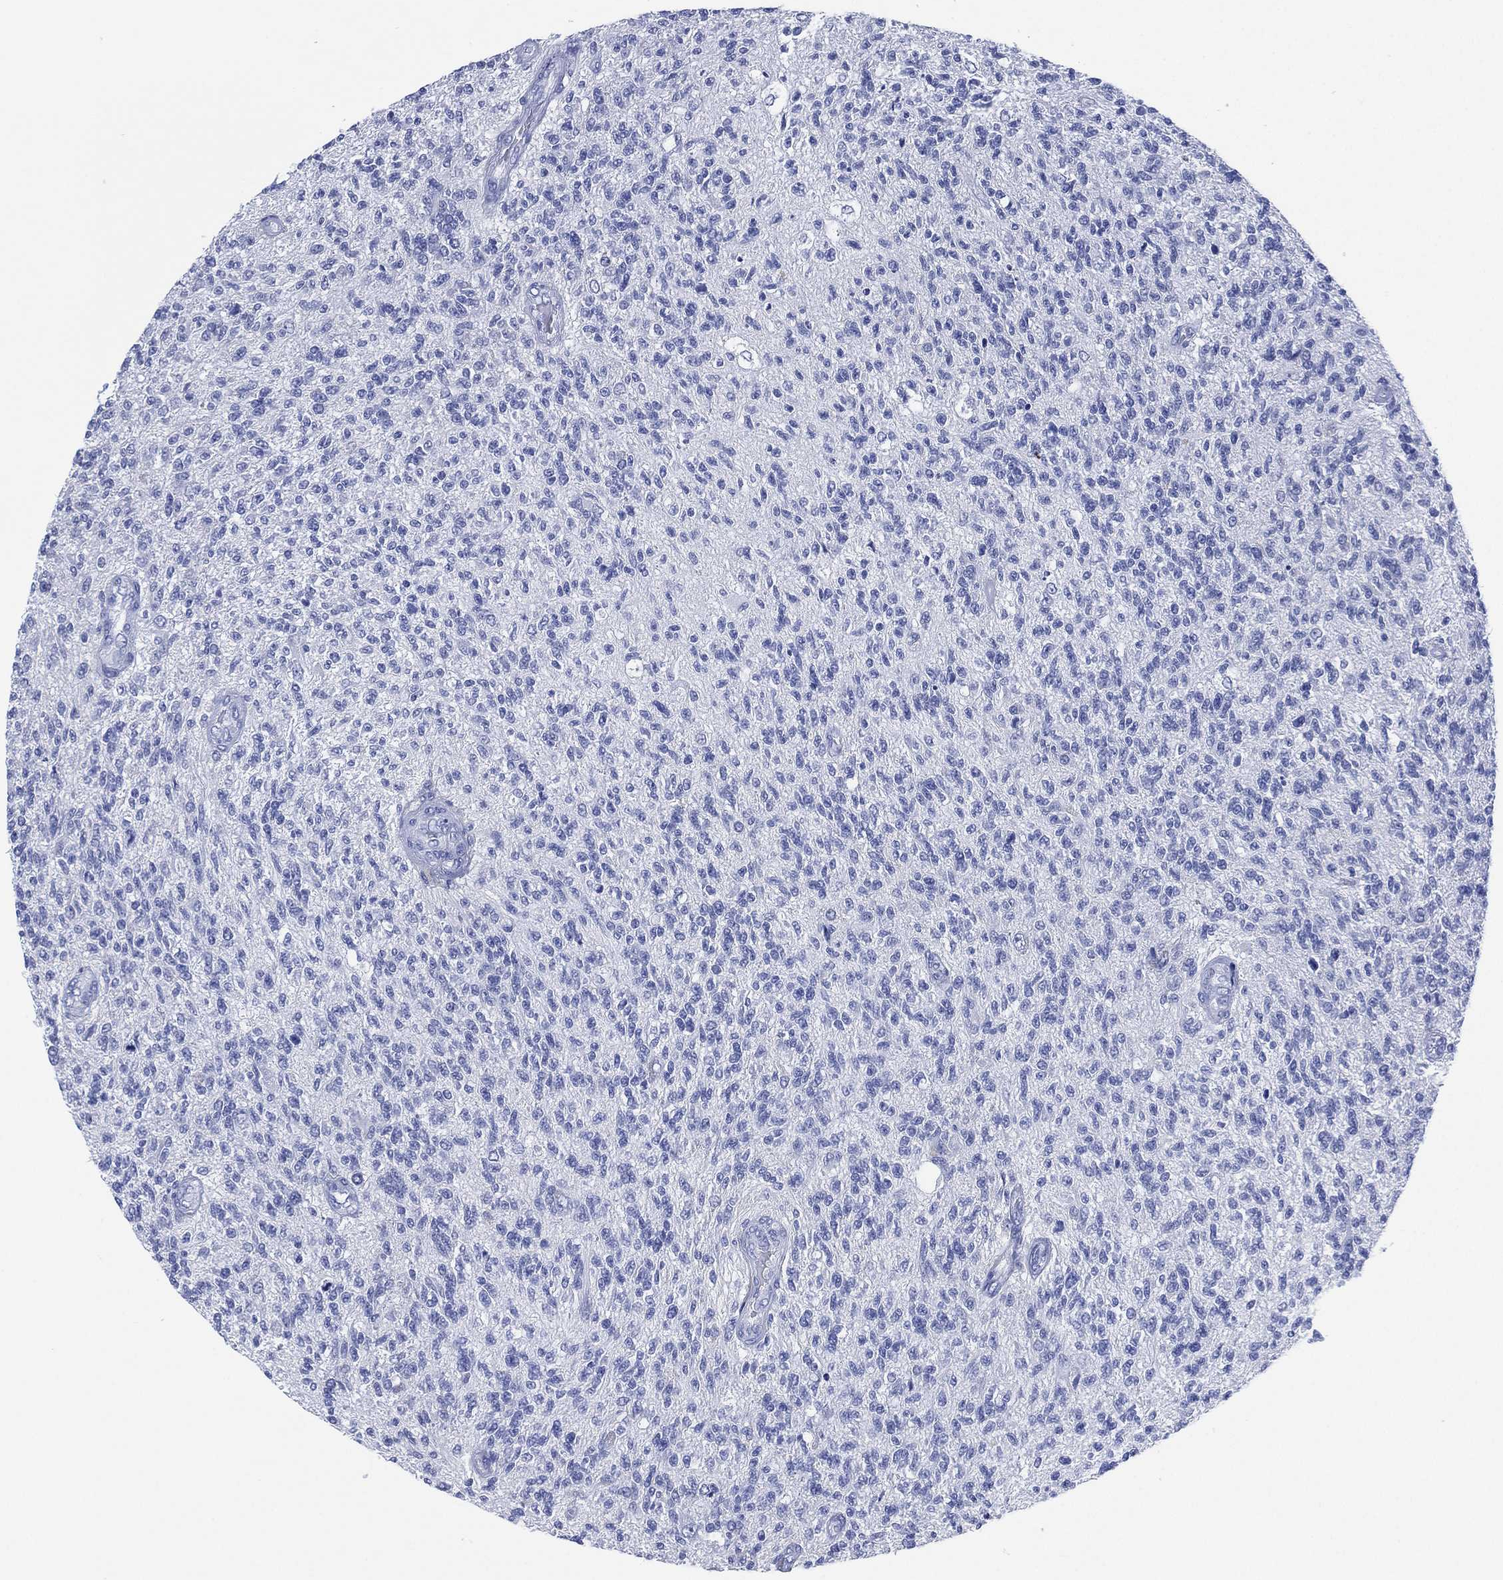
{"staining": {"intensity": "negative", "quantity": "none", "location": "none"}, "tissue": "glioma", "cell_type": "Tumor cells", "image_type": "cancer", "snomed": [{"axis": "morphology", "description": "Glioma, malignant, High grade"}, {"axis": "topography", "description": "Brain"}], "caption": "Immunohistochemistry (IHC) micrograph of neoplastic tissue: malignant high-grade glioma stained with DAB (3,3'-diaminobenzidine) demonstrates no significant protein positivity in tumor cells. (Stains: DAB IHC with hematoxylin counter stain, Microscopy: brightfield microscopy at high magnification).", "gene": "SLC9C2", "patient": {"sex": "male", "age": 56}}